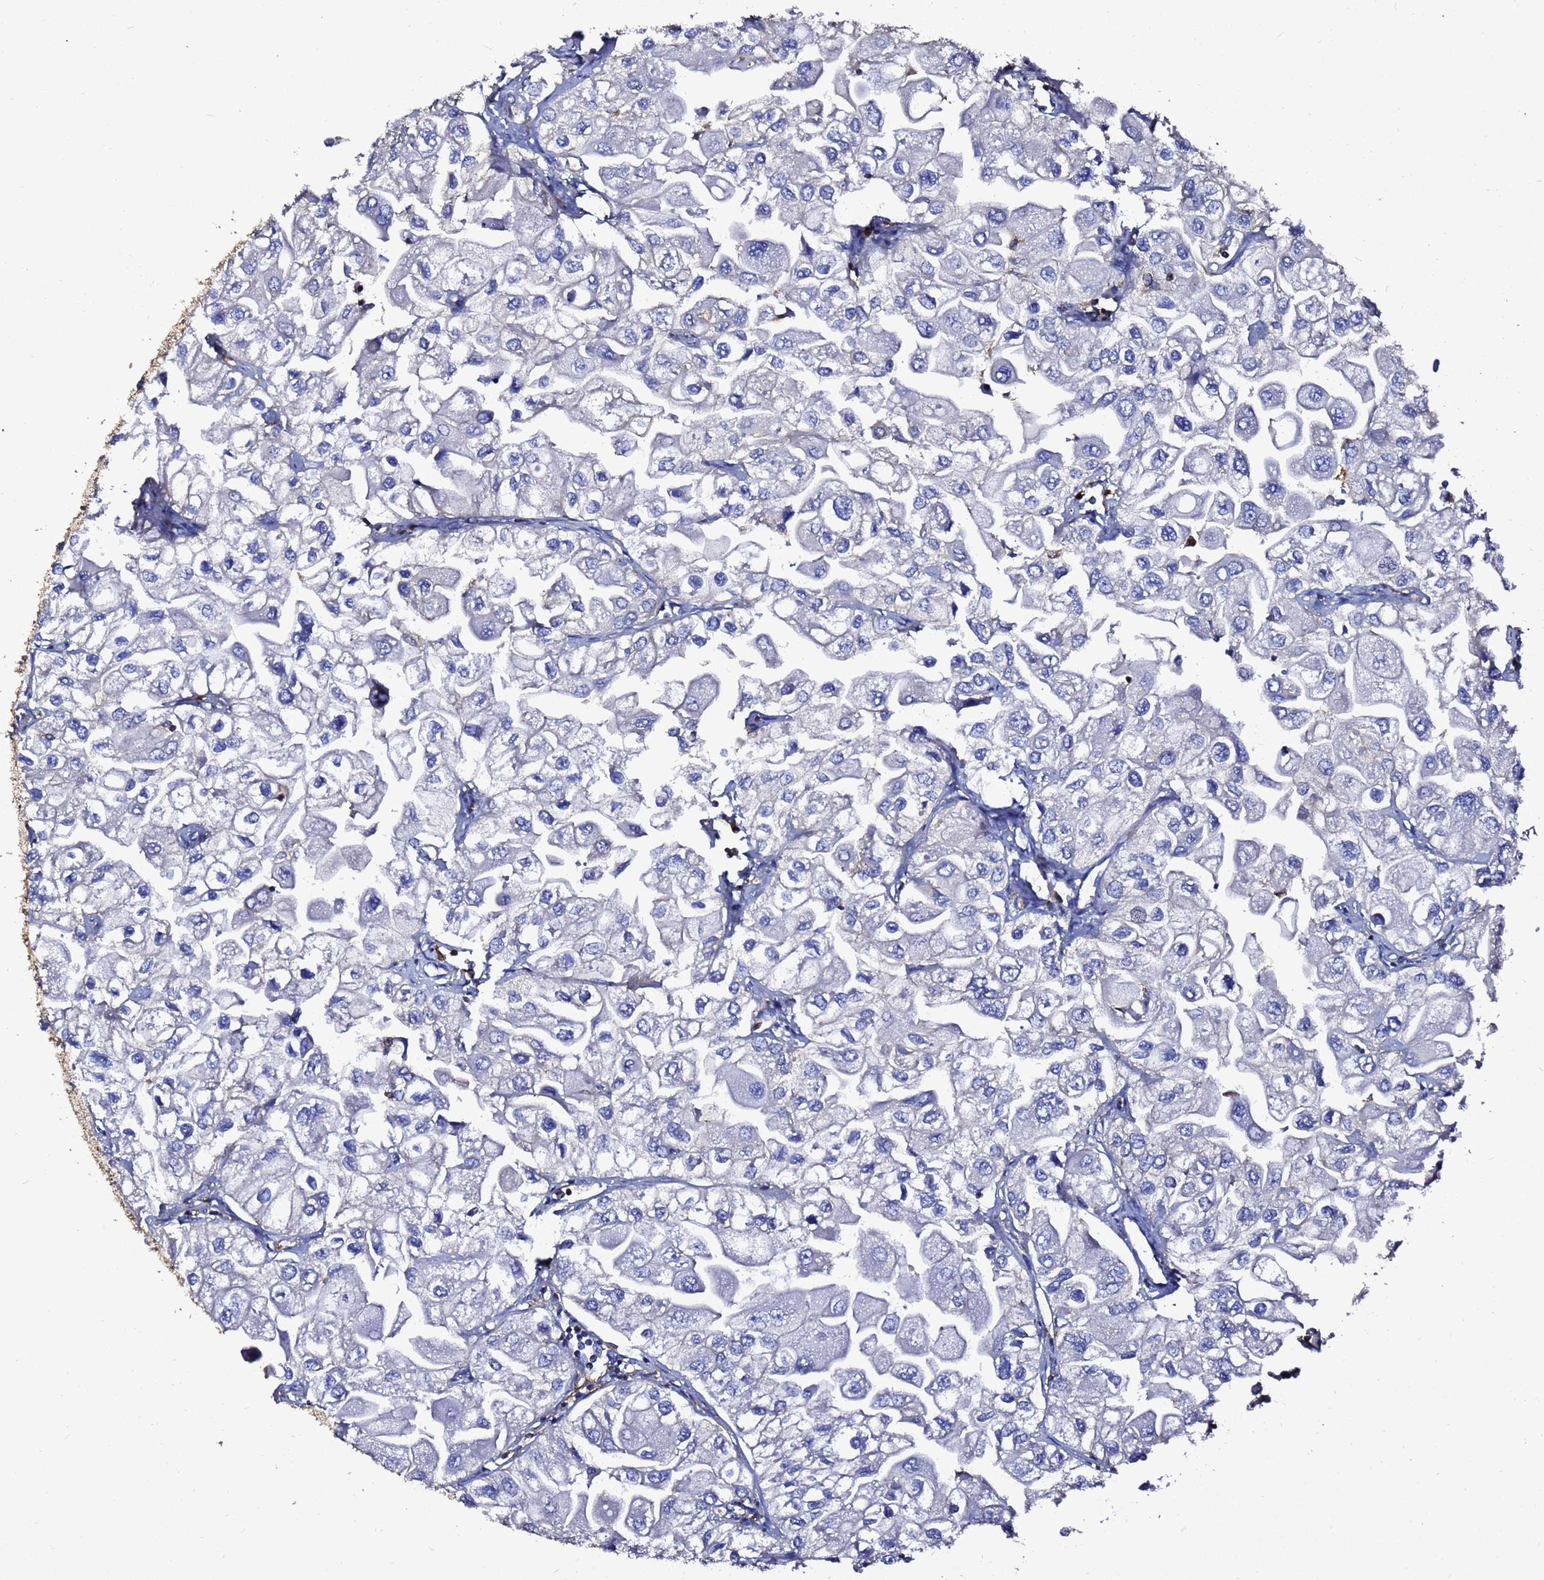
{"staining": {"intensity": "negative", "quantity": "none", "location": "none"}, "tissue": "urothelial cancer", "cell_type": "Tumor cells", "image_type": "cancer", "snomed": [{"axis": "morphology", "description": "Urothelial carcinoma, High grade"}, {"axis": "topography", "description": "Urinary bladder"}], "caption": "An image of urothelial cancer stained for a protein exhibits no brown staining in tumor cells.", "gene": "ACTB", "patient": {"sex": "male", "age": 64}}